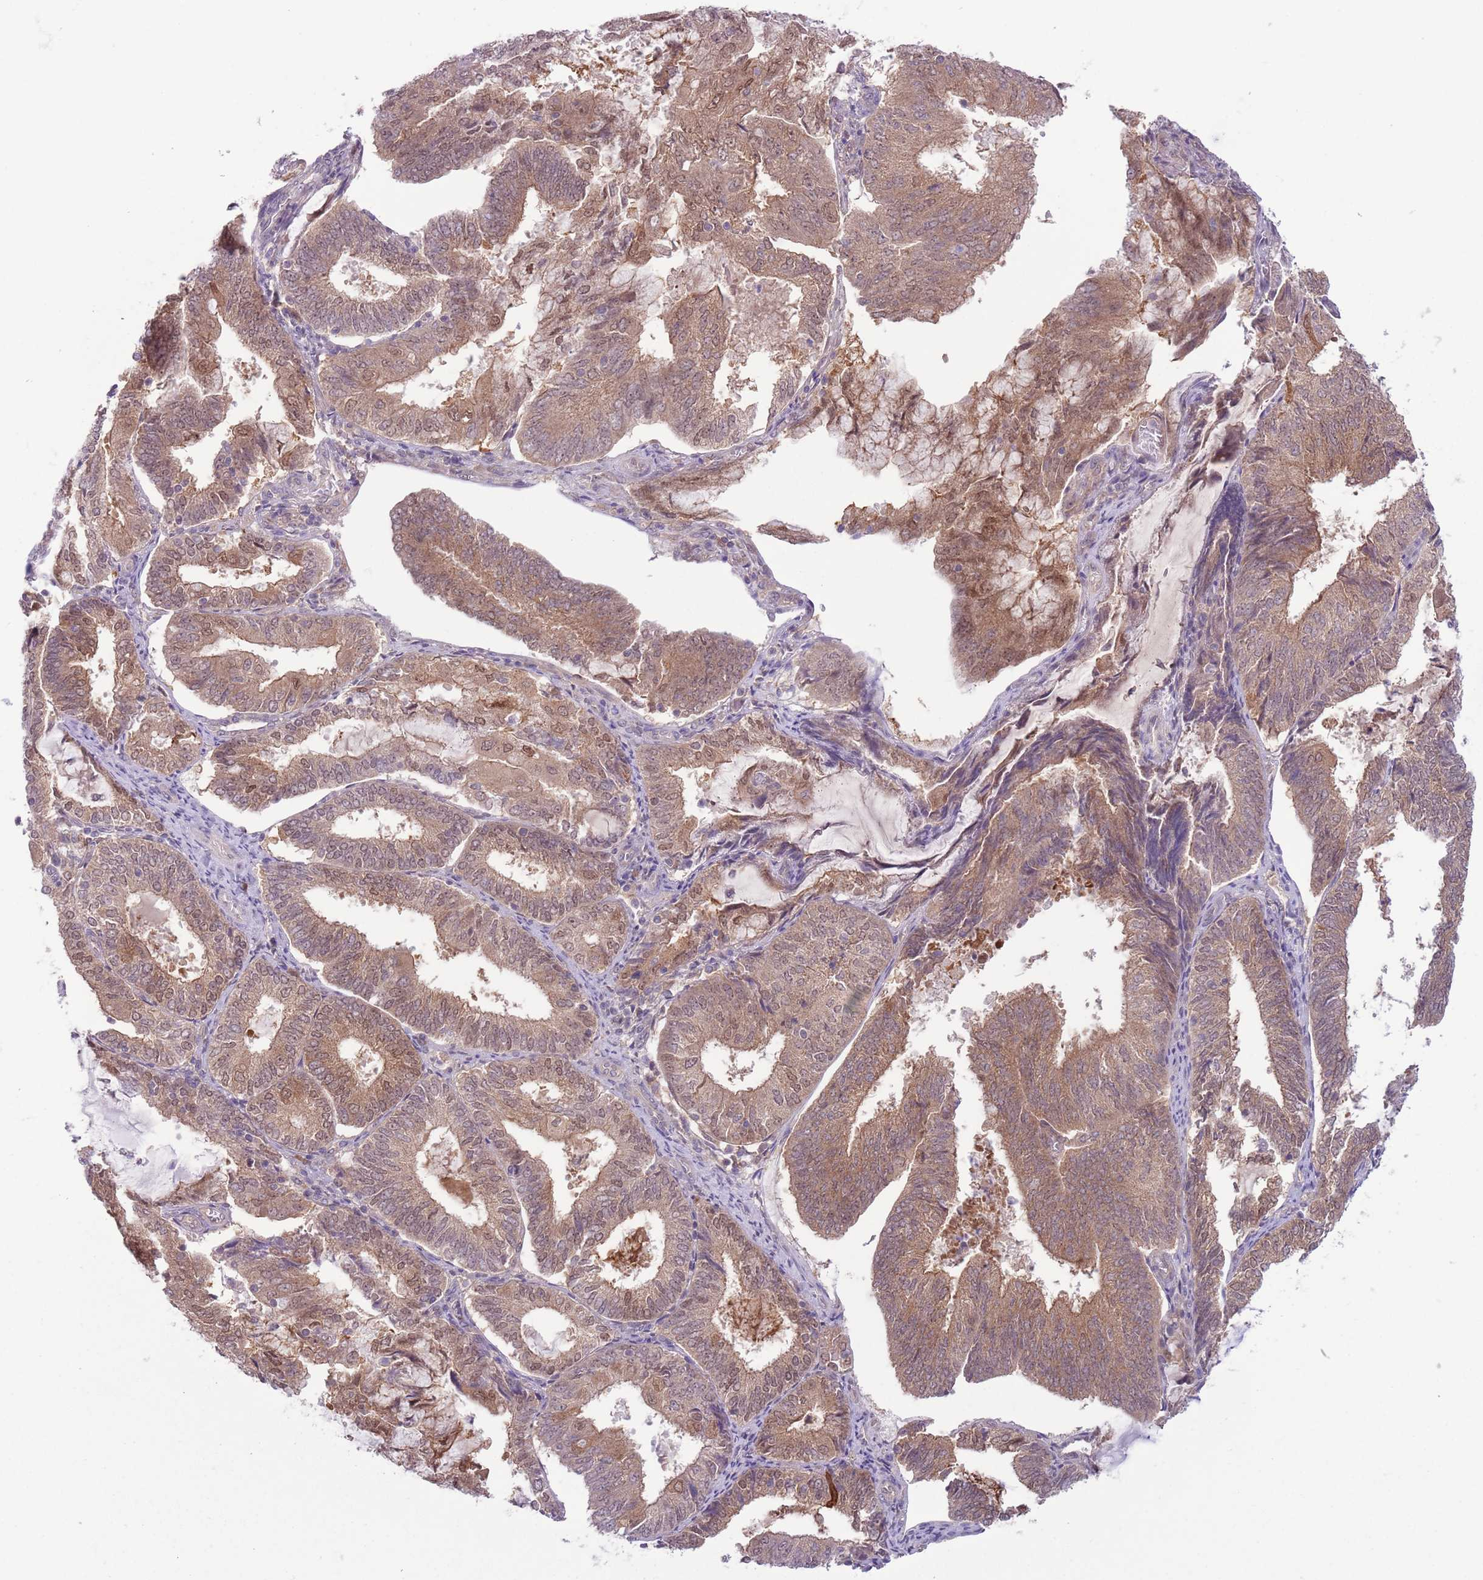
{"staining": {"intensity": "moderate", "quantity": ">75%", "location": "cytoplasmic/membranous,nuclear"}, "tissue": "endometrial cancer", "cell_type": "Tumor cells", "image_type": "cancer", "snomed": [{"axis": "morphology", "description": "Adenocarcinoma, NOS"}, {"axis": "topography", "description": "Endometrium"}], "caption": "Immunohistochemical staining of endometrial cancer demonstrates medium levels of moderate cytoplasmic/membranous and nuclear protein expression in approximately >75% of tumor cells.", "gene": "COPE", "patient": {"sex": "female", "age": 81}}